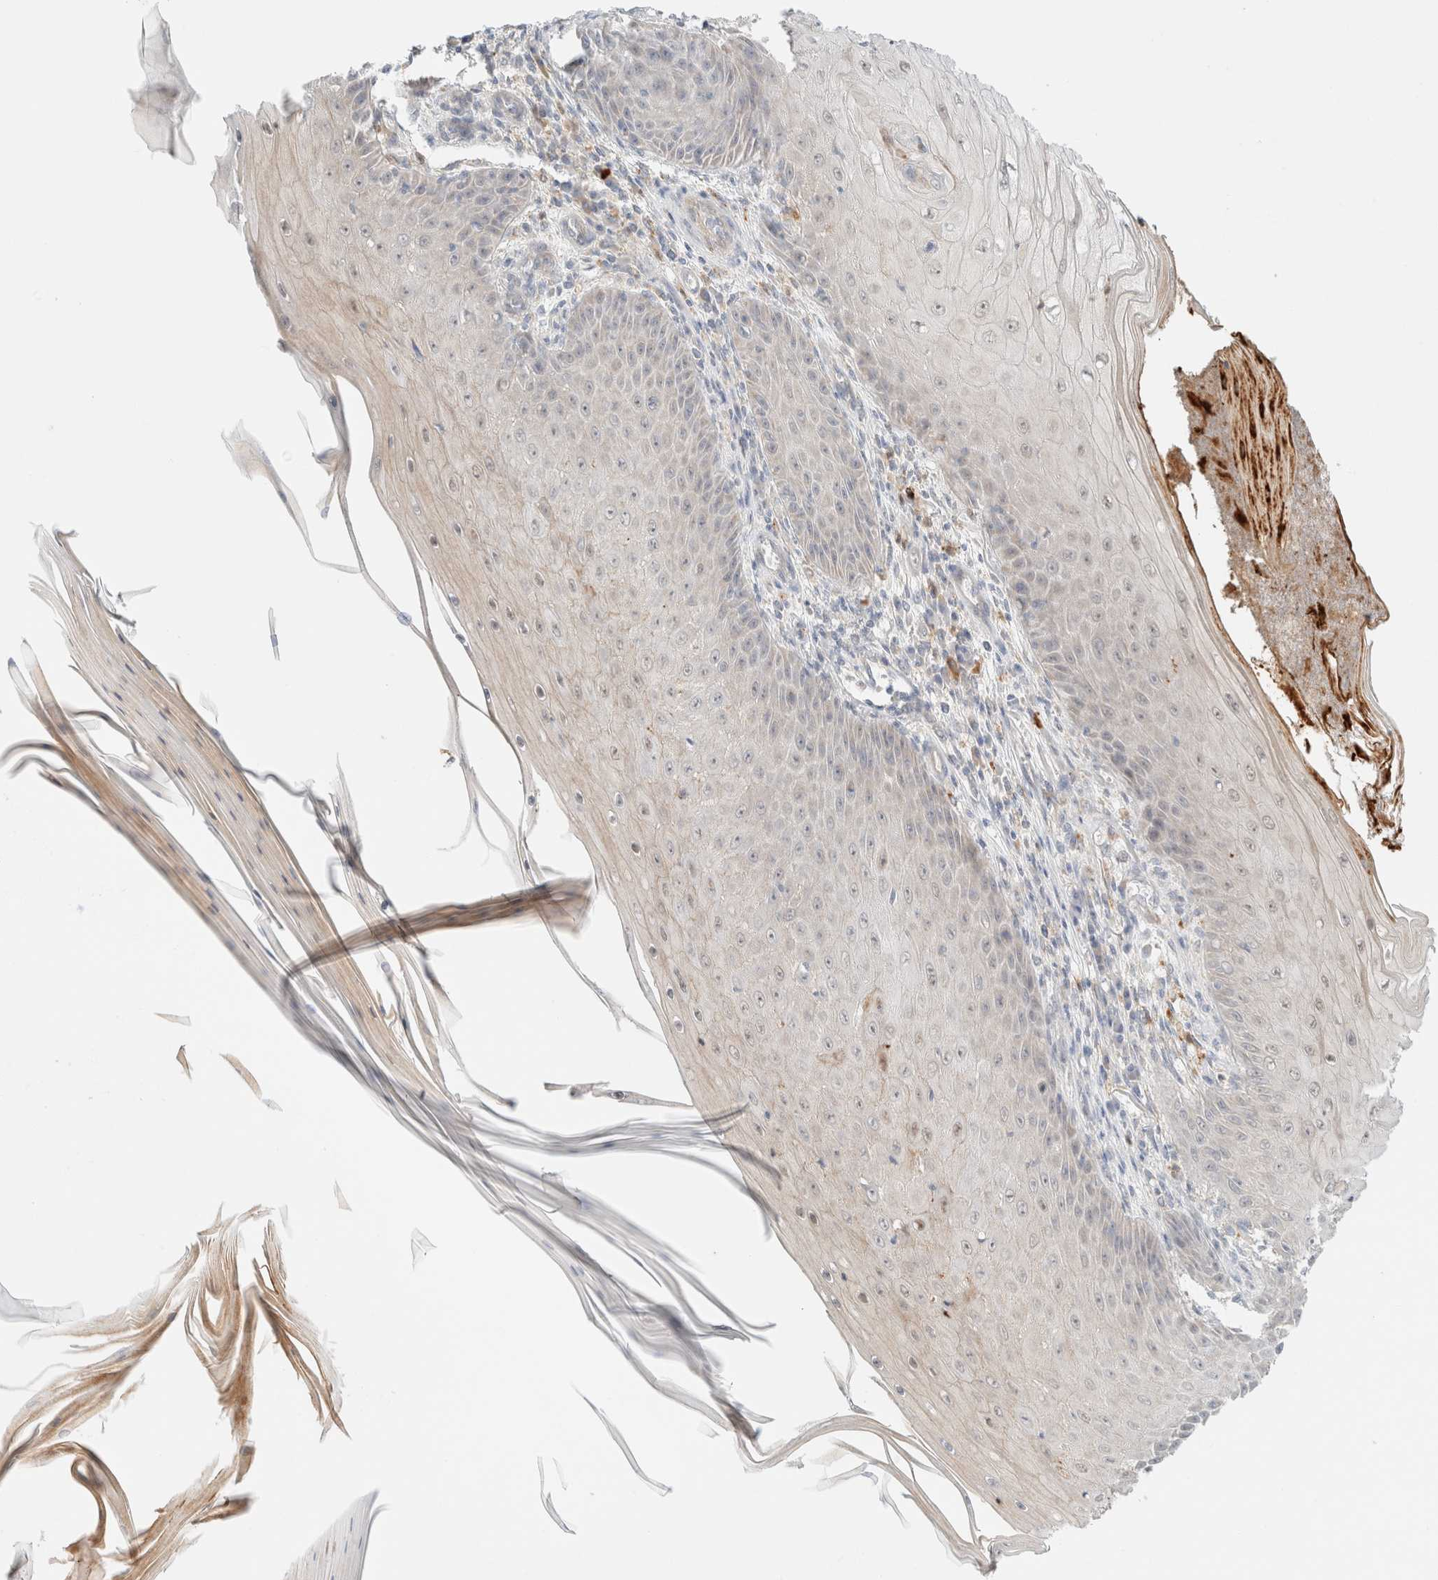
{"staining": {"intensity": "weak", "quantity": "<25%", "location": "cytoplasmic/membranous"}, "tissue": "skin cancer", "cell_type": "Tumor cells", "image_type": "cancer", "snomed": [{"axis": "morphology", "description": "Squamous cell carcinoma, NOS"}, {"axis": "topography", "description": "Skin"}], "caption": "High magnification brightfield microscopy of squamous cell carcinoma (skin) stained with DAB (brown) and counterstained with hematoxylin (blue): tumor cells show no significant positivity.", "gene": "UNC13B", "patient": {"sex": "female", "age": 73}}